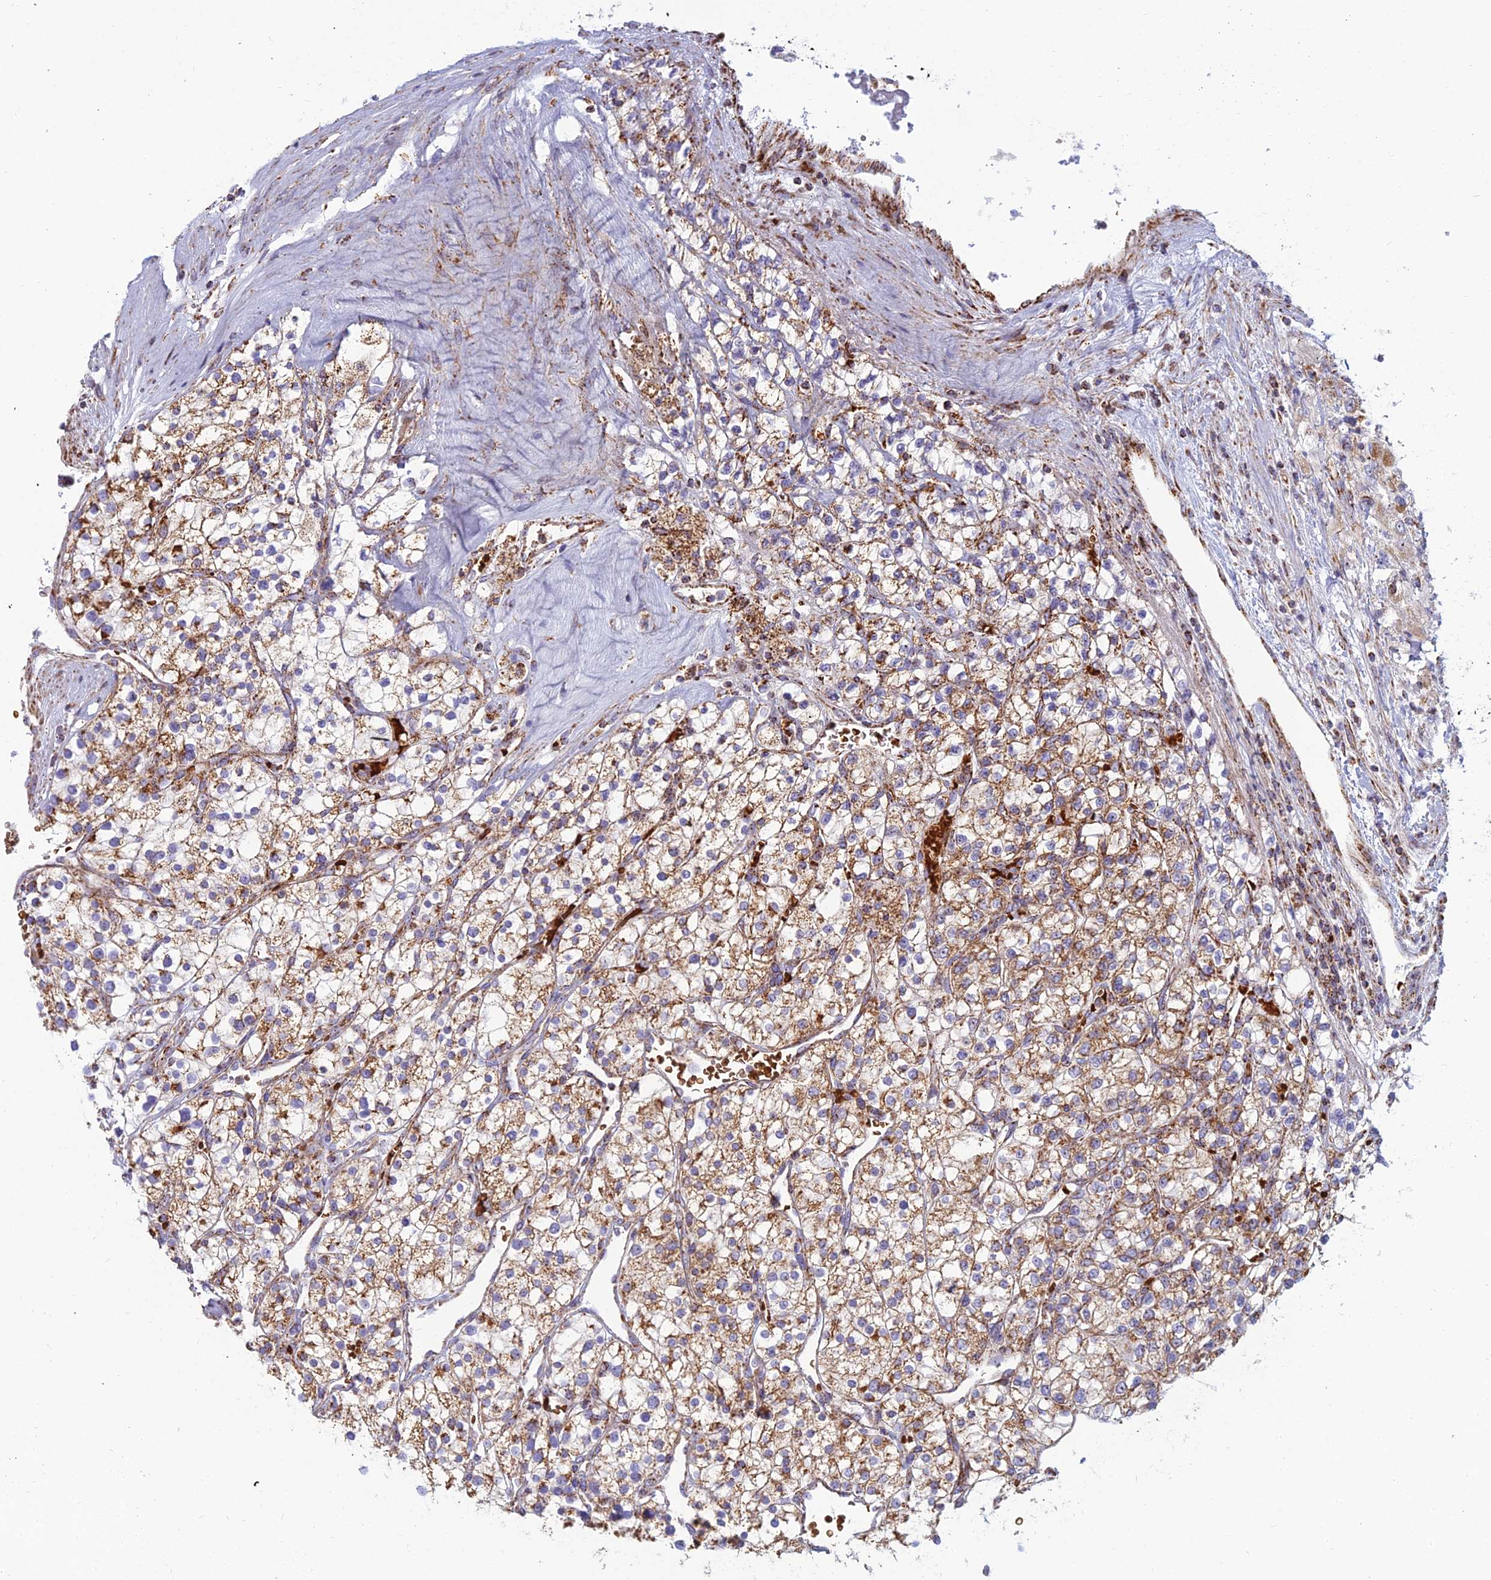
{"staining": {"intensity": "moderate", "quantity": ">75%", "location": "cytoplasmic/membranous"}, "tissue": "renal cancer", "cell_type": "Tumor cells", "image_type": "cancer", "snomed": [{"axis": "morphology", "description": "Adenocarcinoma, NOS"}, {"axis": "topography", "description": "Kidney"}], "caption": "IHC (DAB) staining of human renal cancer reveals moderate cytoplasmic/membranous protein positivity in approximately >75% of tumor cells.", "gene": "SLC35F4", "patient": {"sex": "male", "age": 80}}